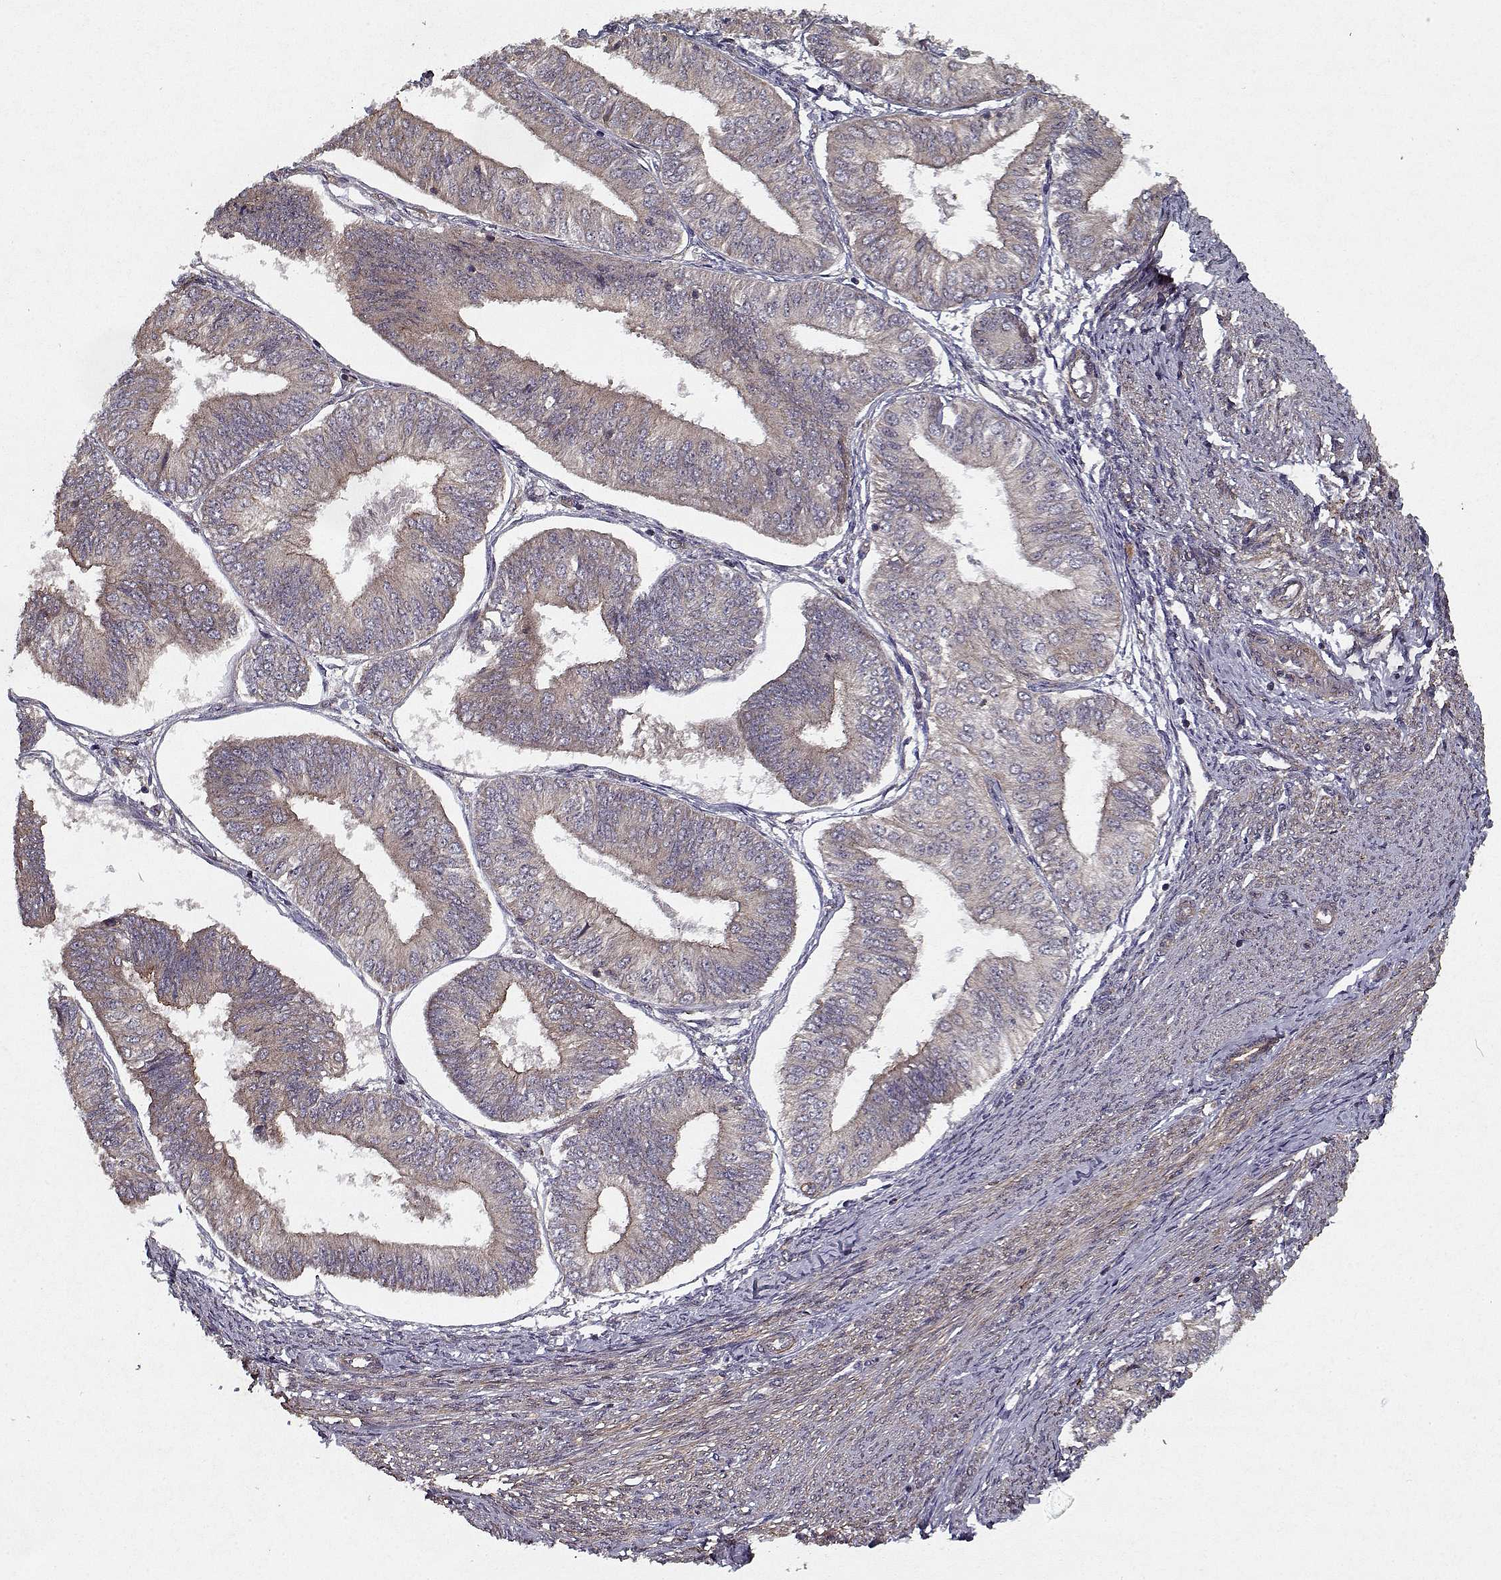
{"staining": {"intensity": "weak", "quantity": "<25%", "location": "cytoplasmic/membranous"}, "tissue": "endometrial cancer", "cell_type": "Tumor cells", "image_type": "cancer", "snomed": [{"axis": "morphology", "description": "Adenocarcinoma, NOS"}, {"axis": "topography", "description": "Endometrium"}], "caption": "This is a photomicrograph of immunohistochemistry staining of adenocarcinoma (endometrial), which shows no staining in tumor cells.", "gene": "PPP1R12A", "patient": {"sex": "female", "age": 58}}